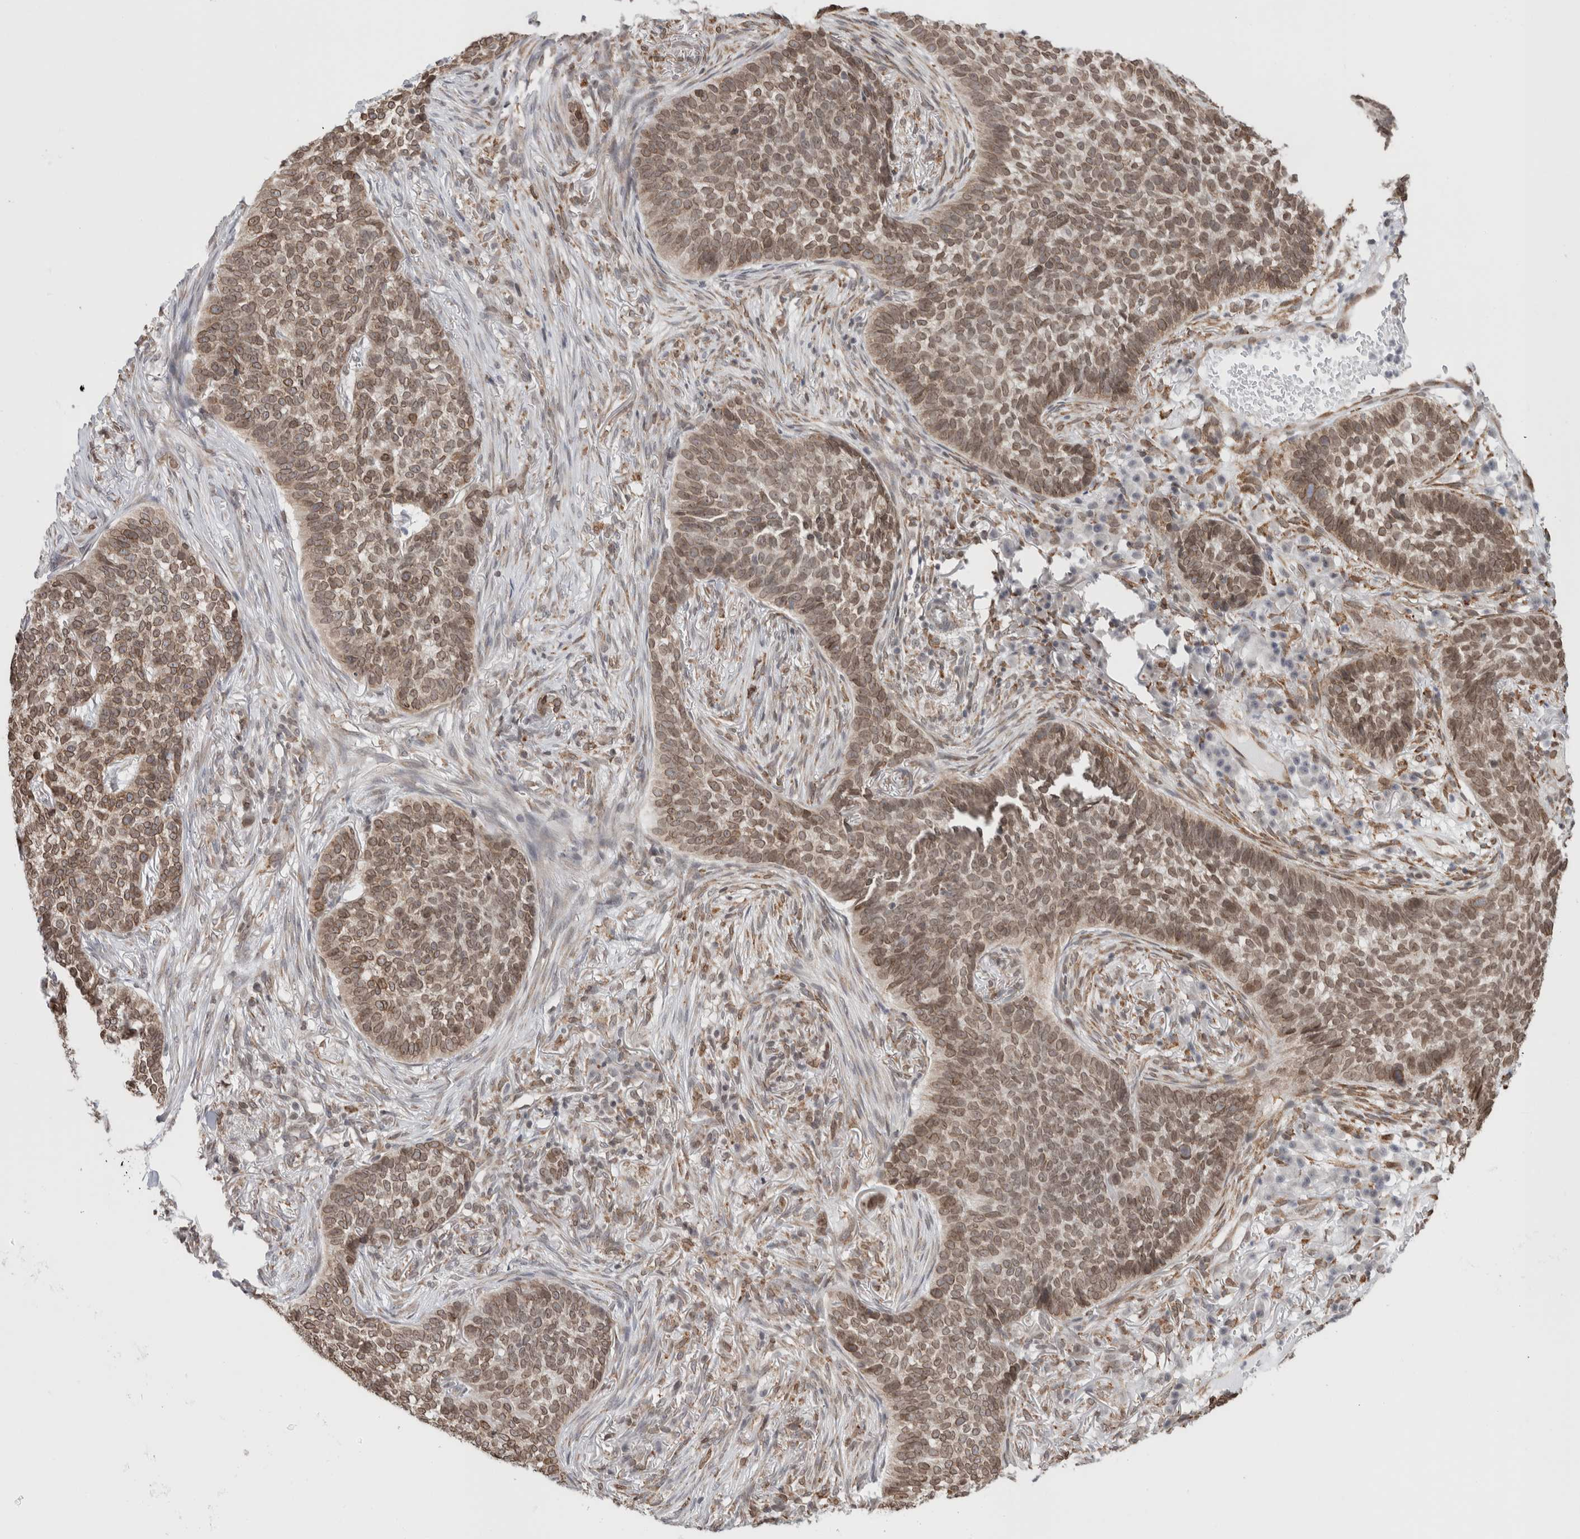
{"staining": {"intensity": "weak", "quantity": ">75%", "location": "cytoplasmic/membranous,nuclear"}, "tissue": "skin cancer", "cell_type": "Tumor cells", "image_type": "cancer", "snomed": [{"axis": "morphology", "description": "Basal cell carcinoma"}, {"axis": "topography", "description": "Skin"}], "caption": "This photomicrograph displays skin basal cell carcinoma stained with immunohistochemistry to label a protein in brown. The cytoplasmic/membranous and nuclear of tumor cells show weak positivity for the protein. Nuclei are counter-stained blue.", "gene": "RBMX2", "patient": {"sex": "male", "age": 85}}